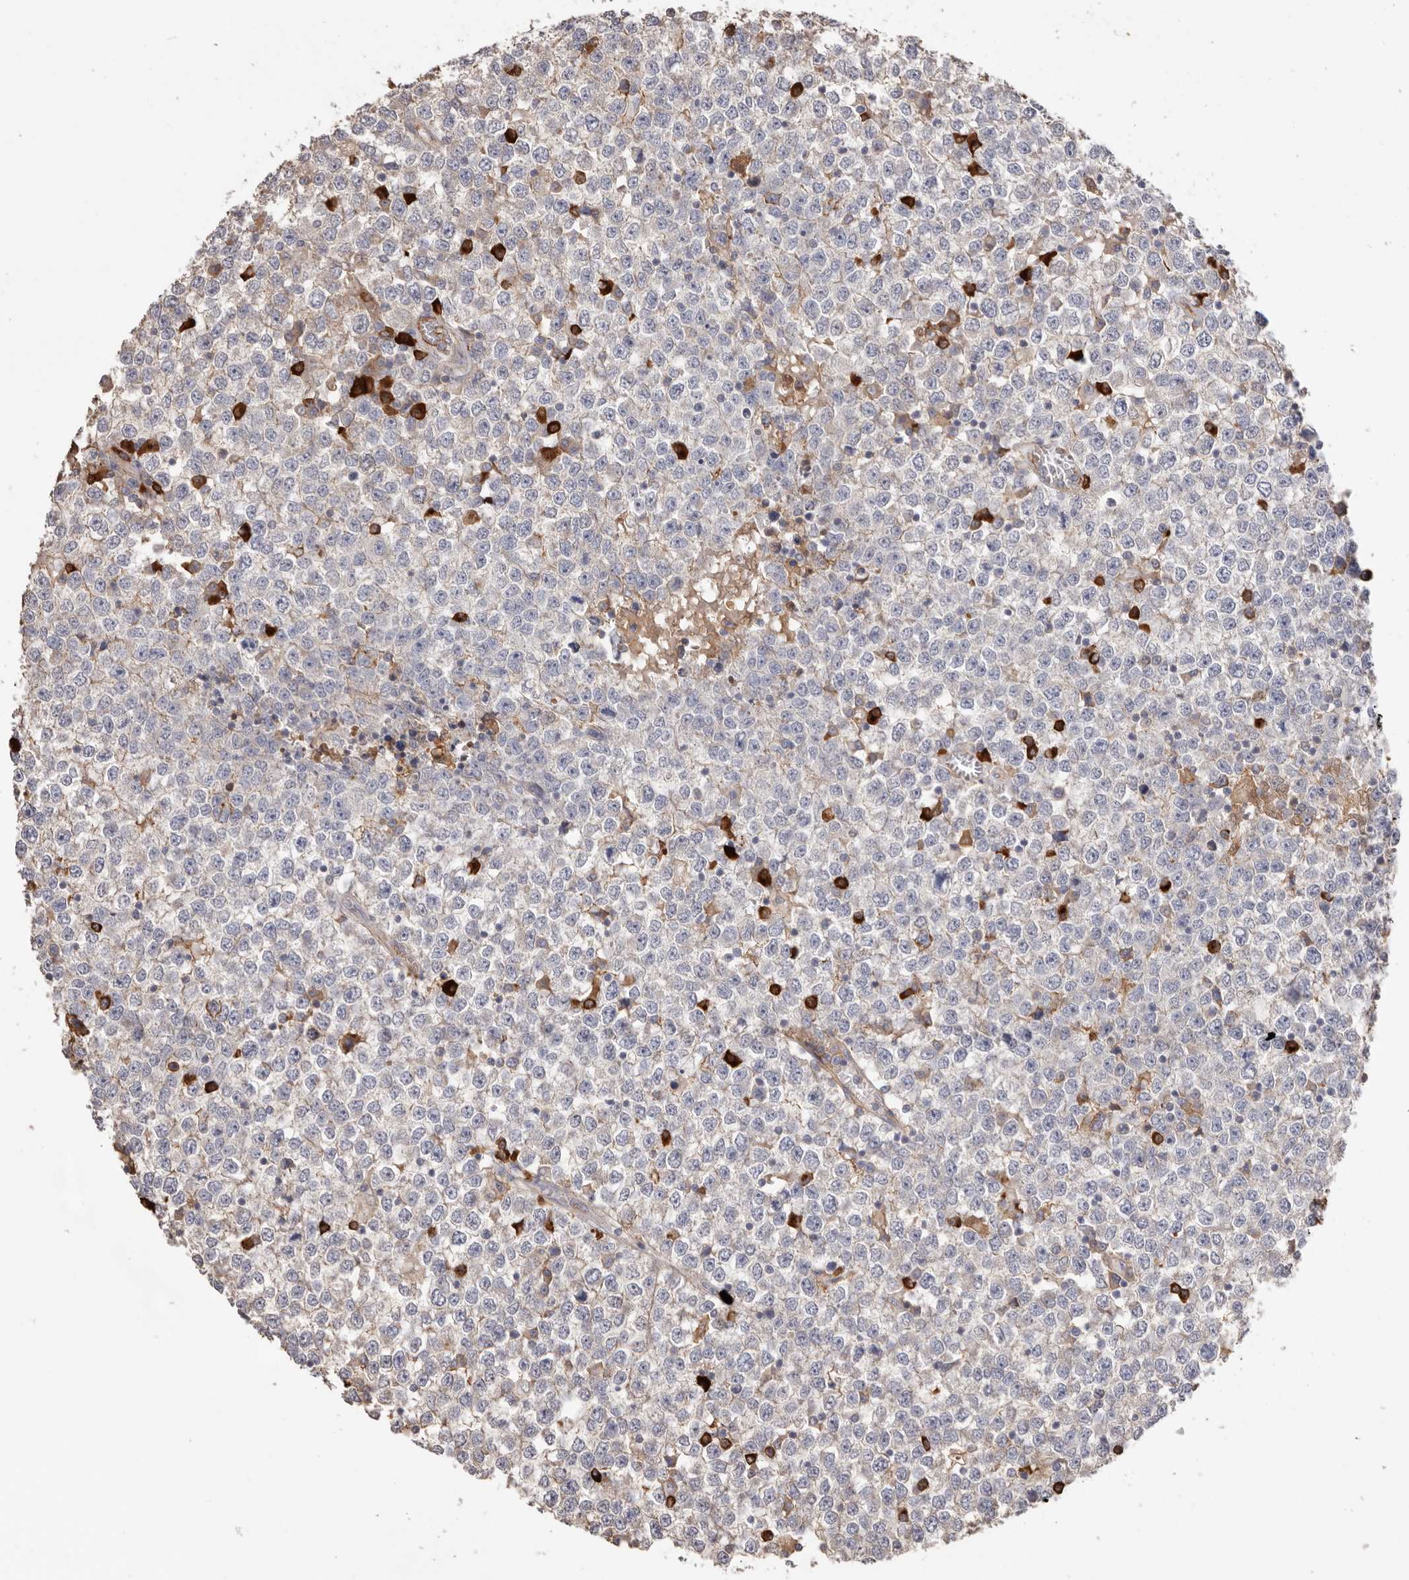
{"staining": {"intensity": "negative", "quantity": "none", "location": "none"}, "tissue": "testis cancer", "cell_type": "Tumor cells", "image_type": "cancer", "snomed": [{"axis": "morphology", "description": "Seminoma, NOS"}, {"axis": "topography", "description": "Testis"}], "caption": "Tumor cells show no significant protein staining in testis cancer (seminoma). (DAB immunohistochemistry, high magnification).", "gene": "HCAR2", "patient": {"sex": "male", "age": 65}}